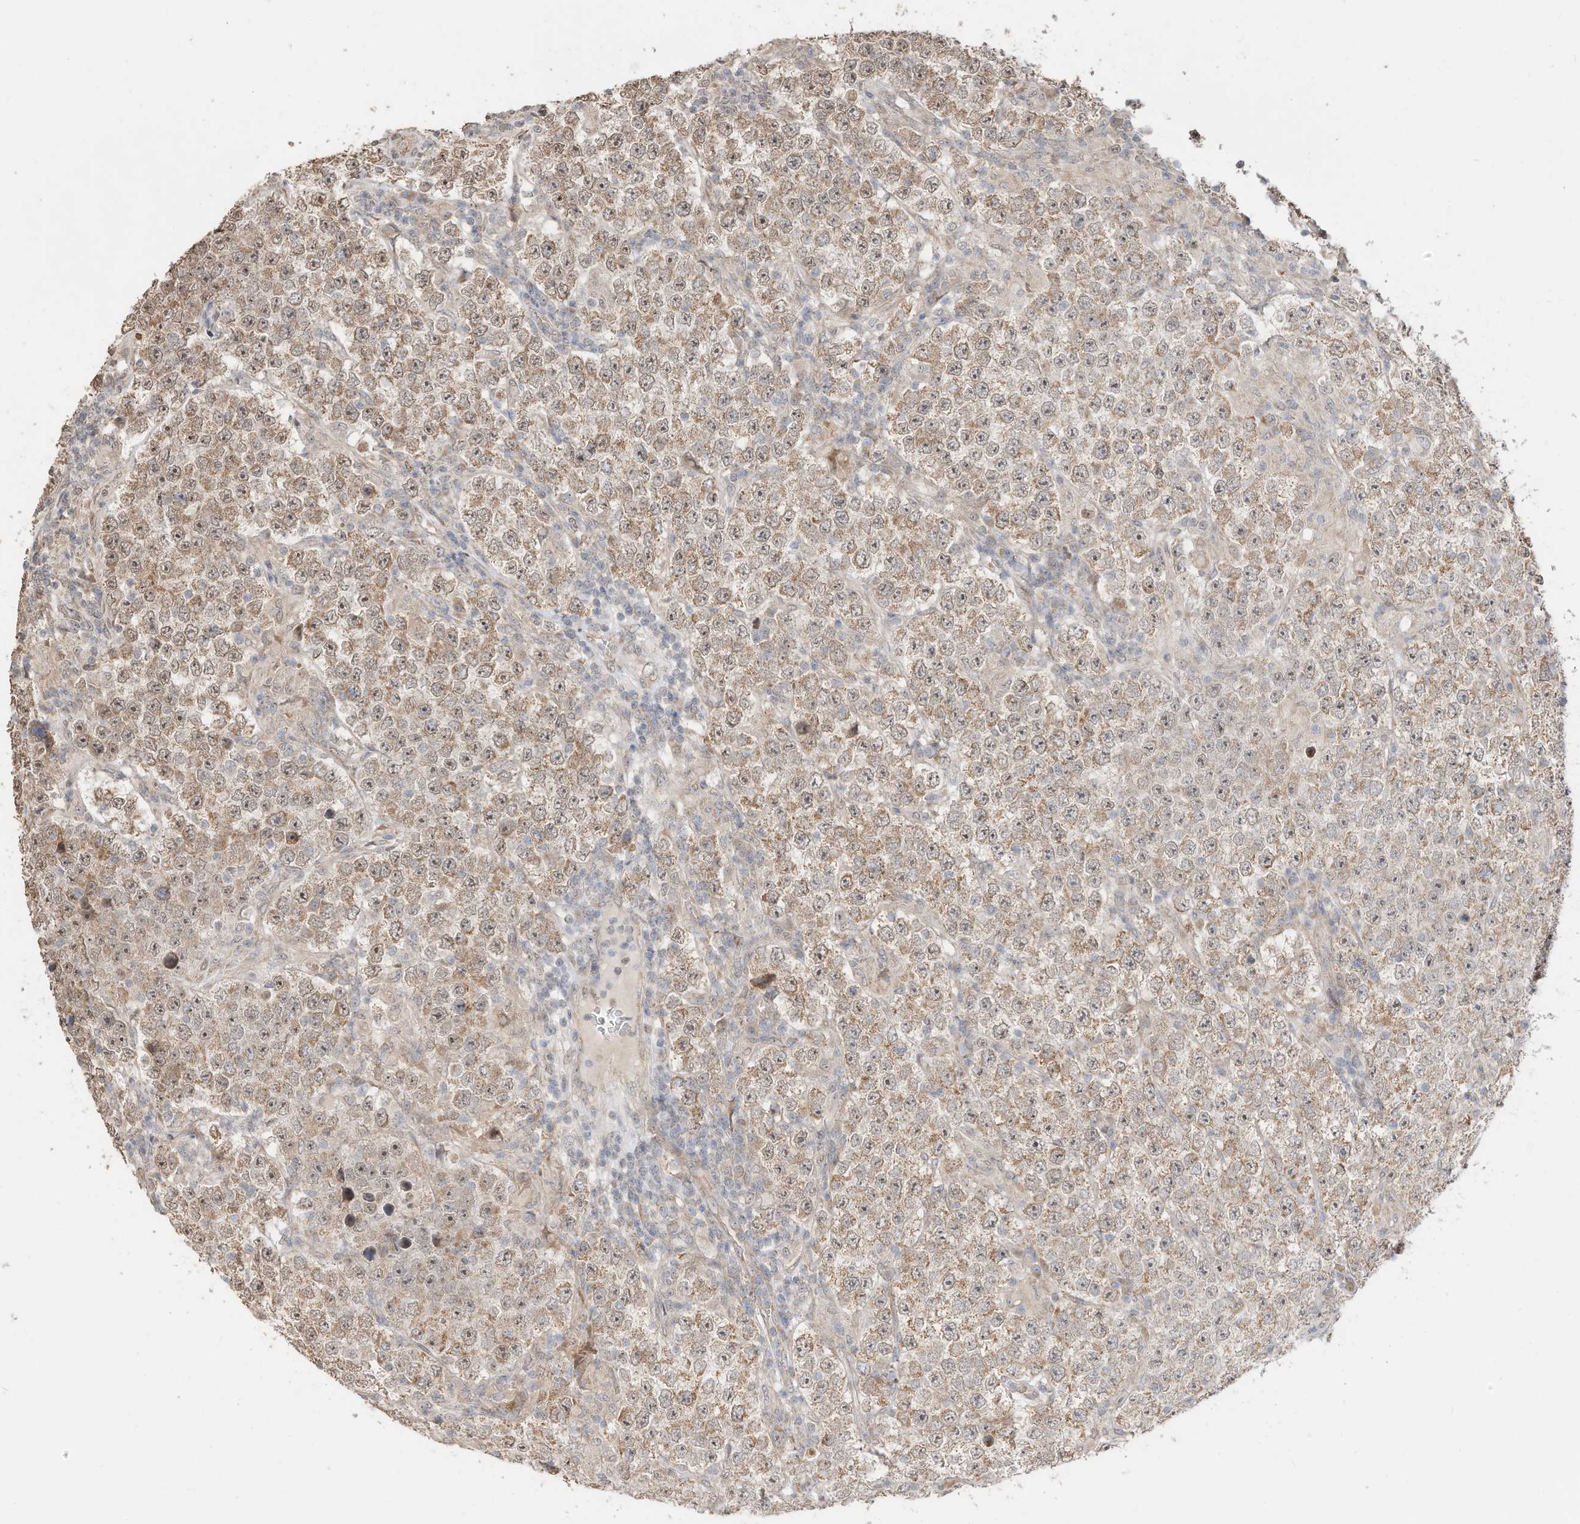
{"staining": {"intensity": "moderate", "quantity": "25%-75%", "location": "cytoplasmic/membranous"}, "tissue": "testis cancer", "cell_type": "Tumor cells", "image_type": "cancer", "snomed": [{"axis": "morphology", "description": "Normal tissue, NOS"}, {"axis": "morphology", "description": "Urothelial carcinoma, High grade"}, {"axis": "morphology", "description": "Seminoma, NOS"}, {"axis": "morphology", "description": "Carcinoma, Embryonal, NOS"}, {"axis": "topography", "description": "Urinary bladder"}, {"axis": "topography", "description": "Testis"}], "caption": "Immunohistochemical staining of testis cancer demonstrates moderate cytoplasmic/membranous protein staining in about 25%-75% of tumor cells. (DAB (3,3'-diaminobenzidine) IHC, brown staining for protein, blue staining for nuclei).", "gene": "CAGE1", "patient": {"sex": "male", "age": 41}}